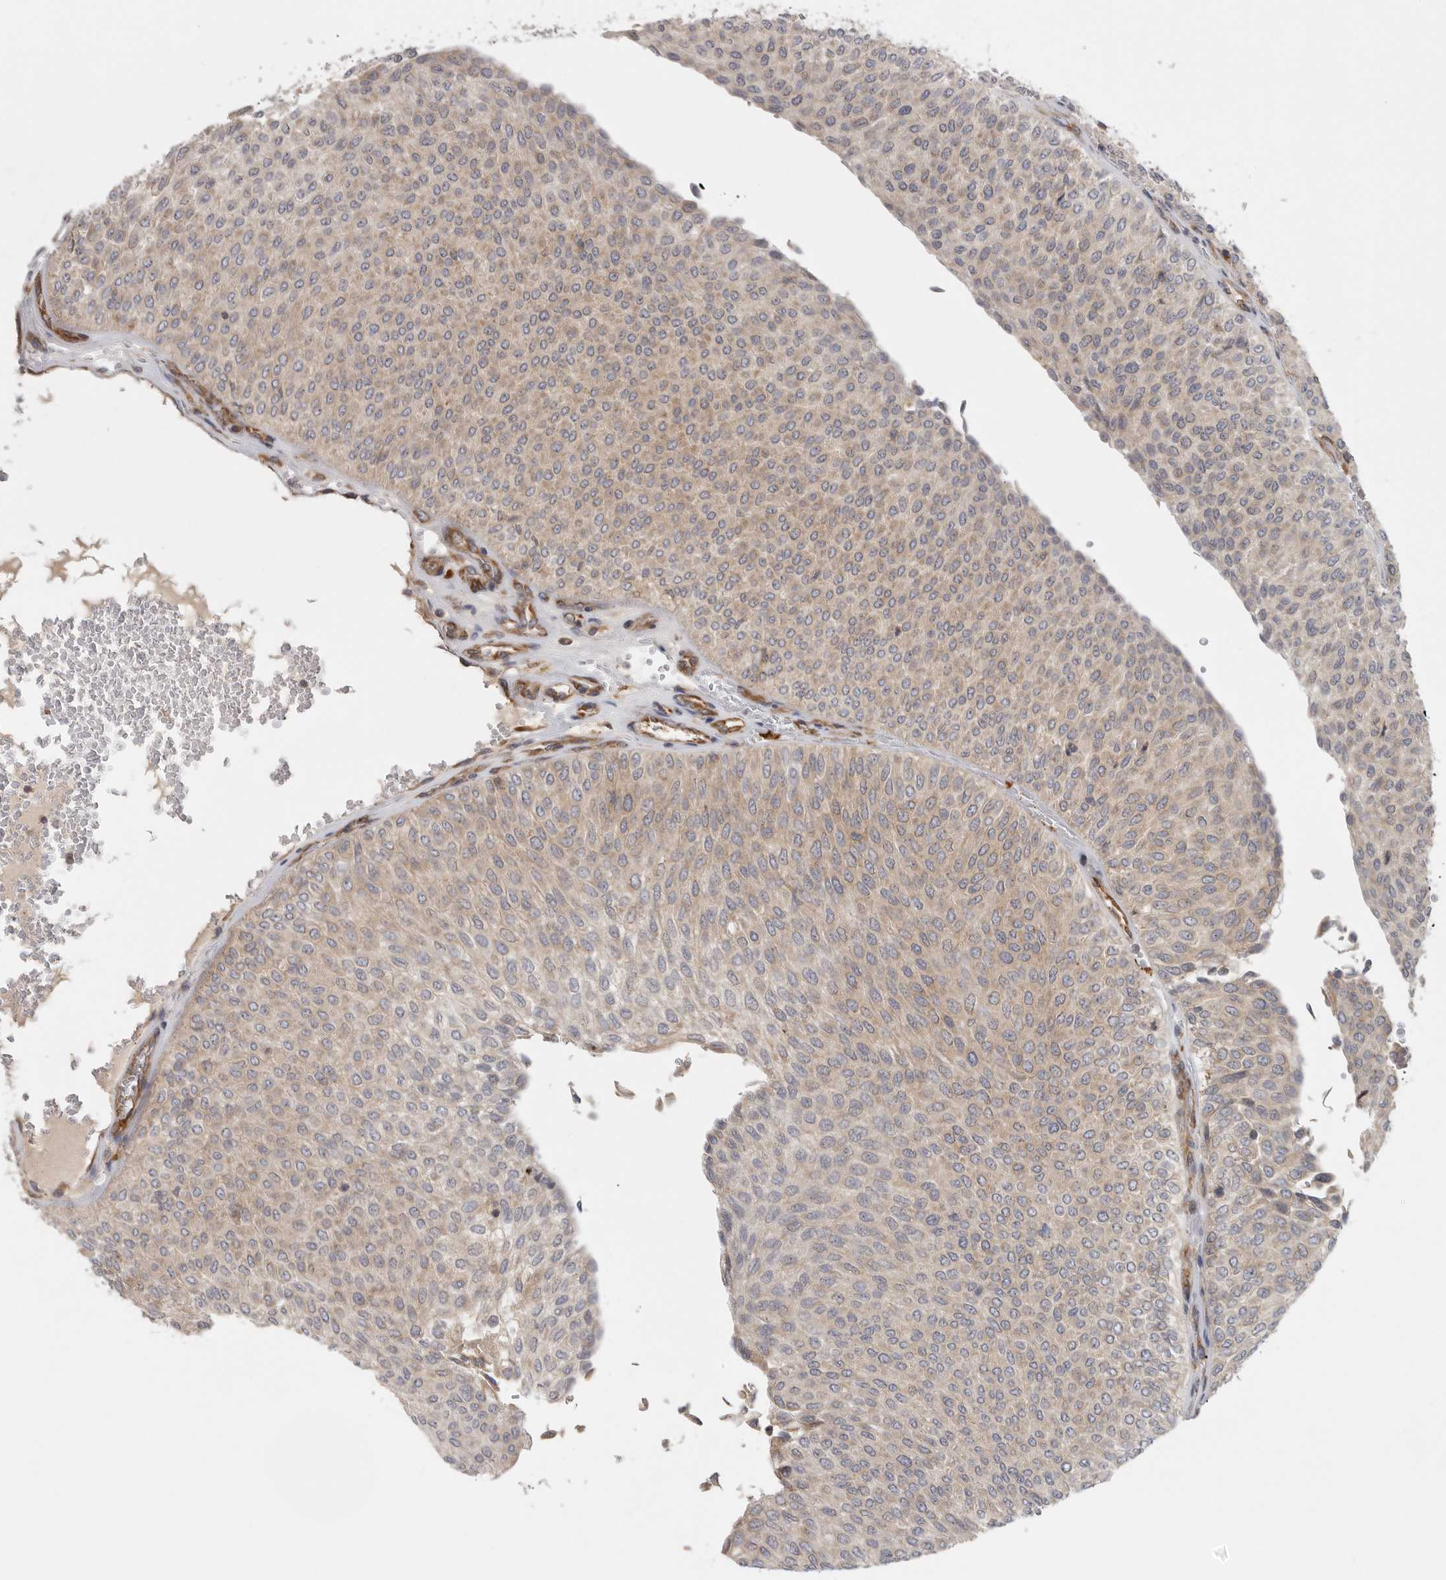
{"staining": {"intensity": "weak", "quantity": ">75%", "location": "cytoplasmic/membranous"}, "tissue": "urothelial cancer", "cell_type": "Tumor cells", "image_type": "cancer", "snomed": [{"axis": "morphology", "description": "Urothelial carcinoma, Low grade"}, {"axis": "topography", "description": "Urinary bladder"}], "caption": "Urothelial cancer stained with immunohistochemistry (IHC) shows weak cytoplasmic/membranous positivity in approximately >75% of tumor cells.", "gene": "BCAP29", "patient": {"sex": "male", "age": 78}}